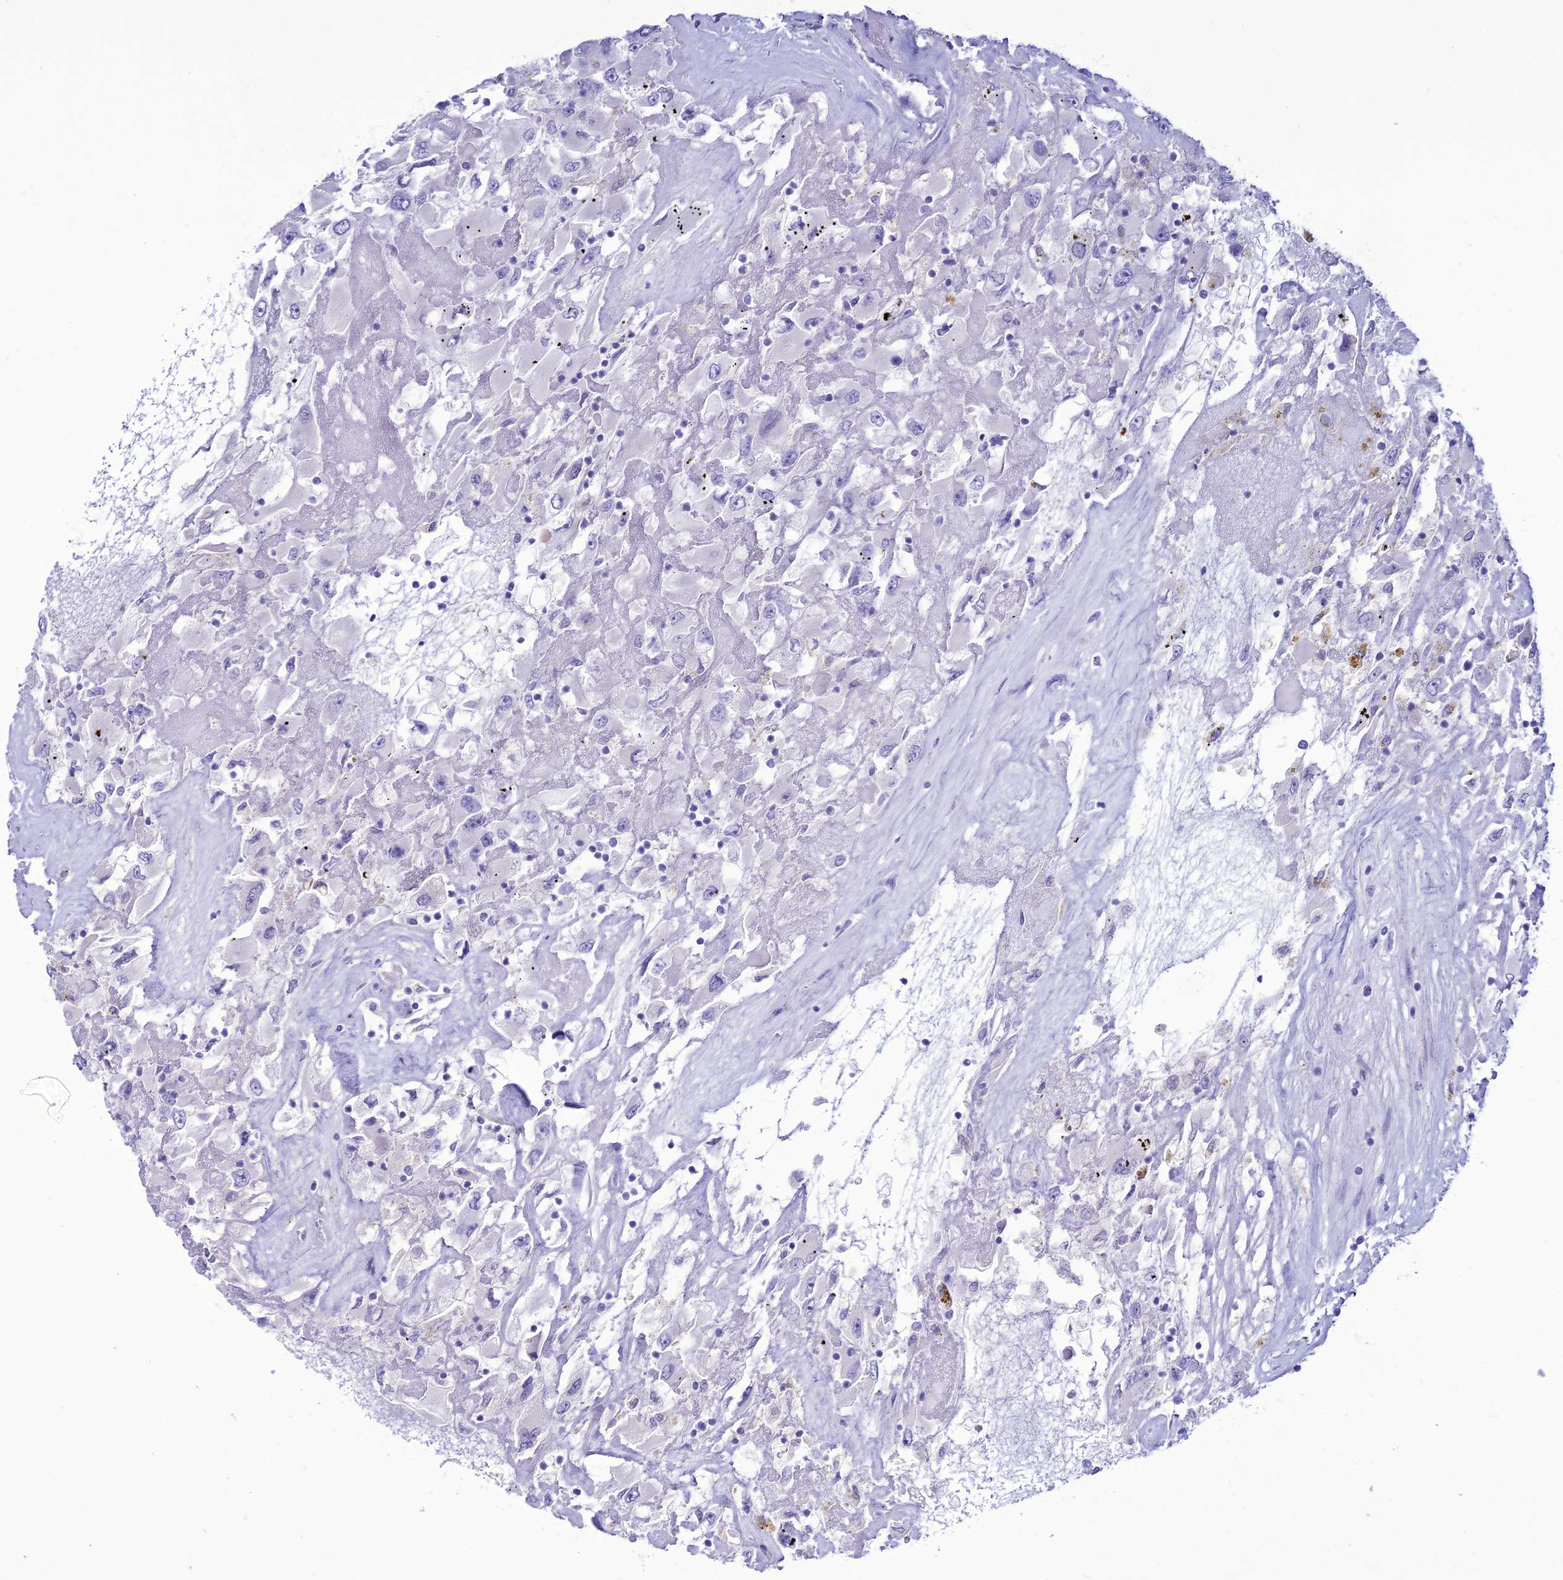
{"staining": {"intensity": "negative", "quantity": "none", "location": "none"}, "tissue": "renal cancer", "cell_type": "Tumor cells", "image_type": "cancer", "snomed": [{"axis": "morphology", "description": "Adenocarcinoma, NOS"}, {"axis": "topography", "description": "Kidney"}], "caption": "DAB immunohistochemical staining of human renal cancer (adenocarcinoma) reveals no significant staining in tumor cells.", "gene": "CLEC2L", "patient": {"sex": "female", "age": 52}}